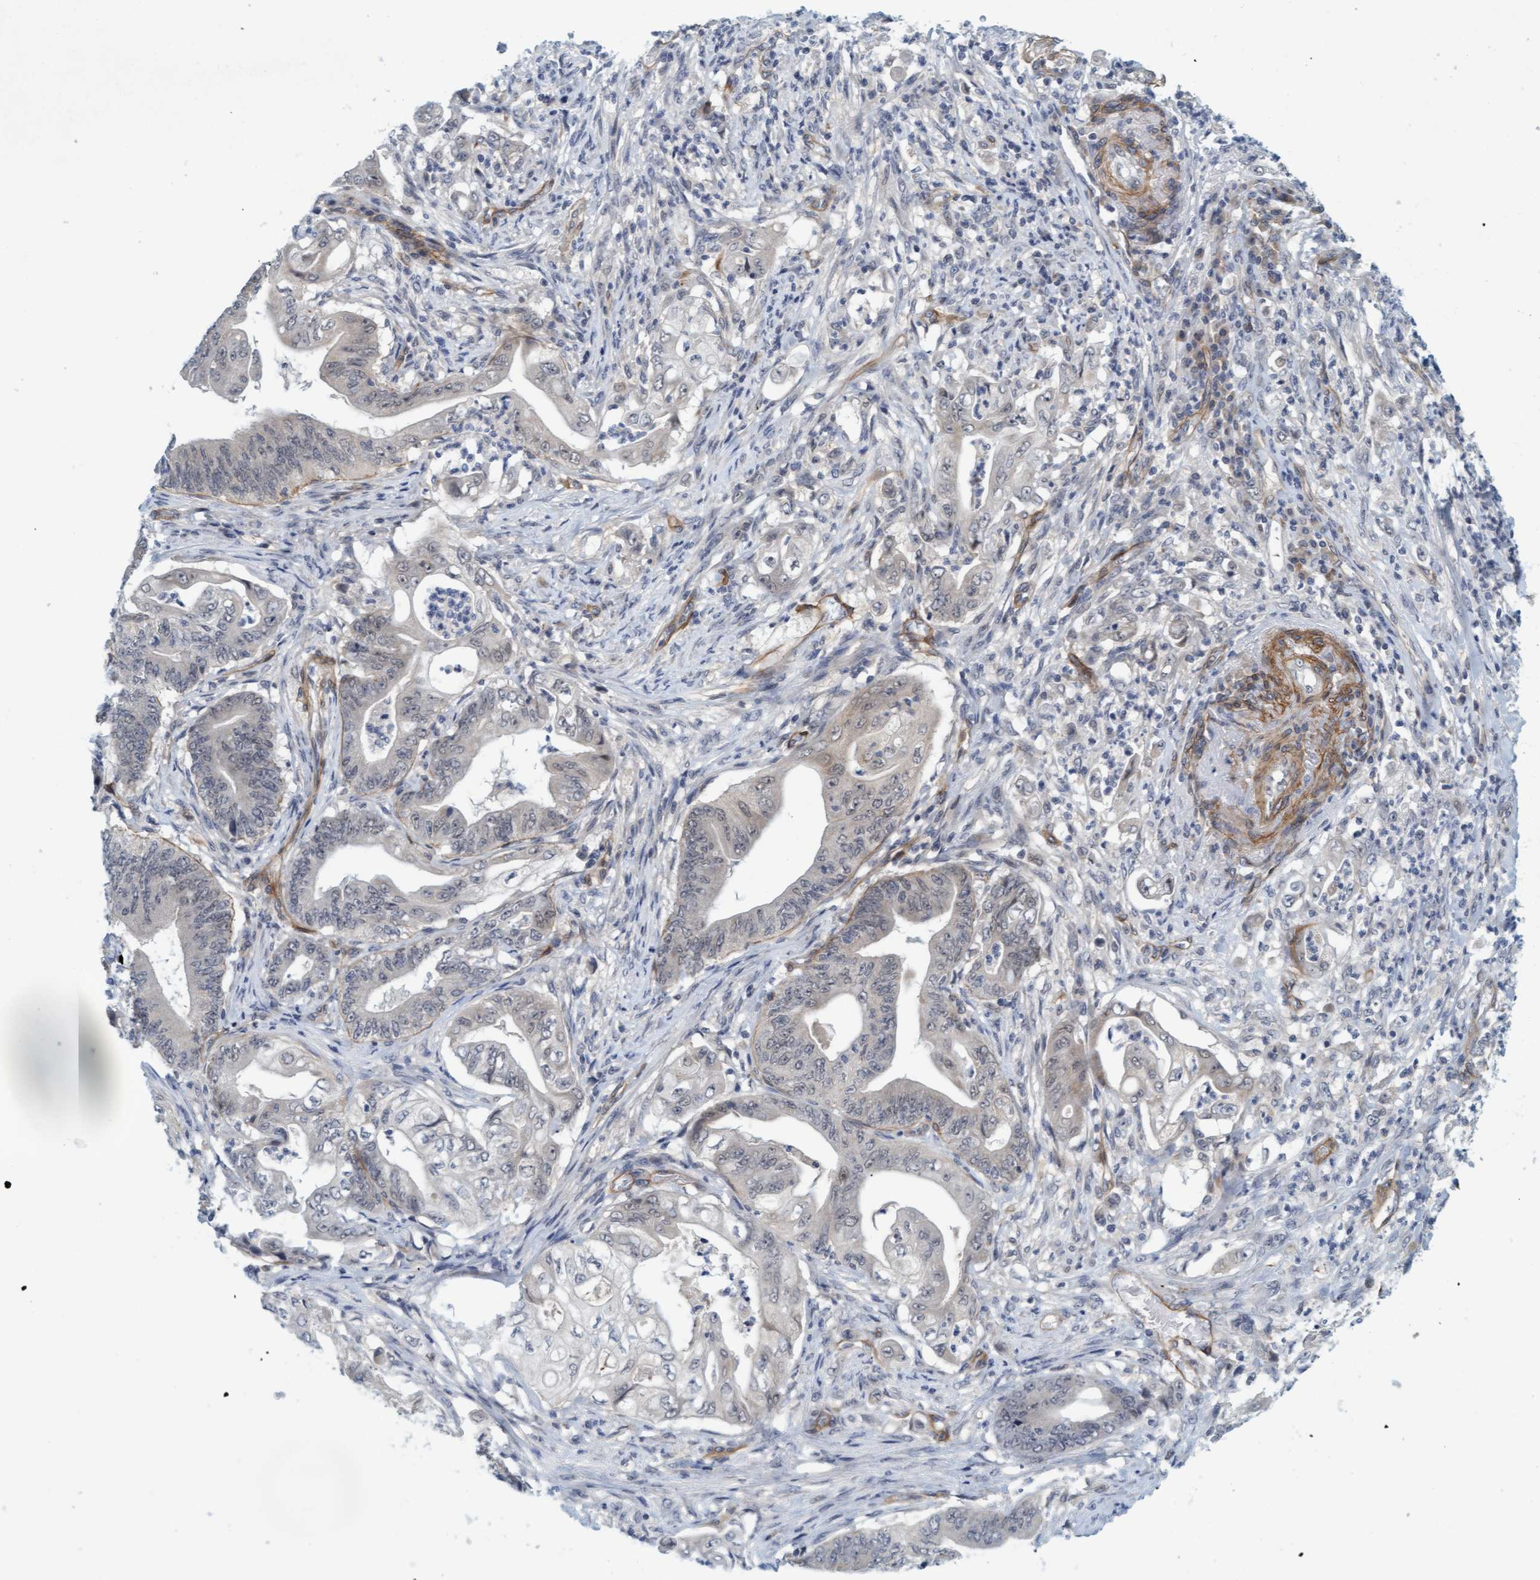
{"staining": {"intensity": "negative", "quantity": "none", "location": "none"}, "tissue": "stomach cancer", "cell_type": "Tumor cells", "image_type": "cancer", "snomed": [{"axis": "morphology", "description": "Adenocarcinoma, NOS"}, {"axis": "topography", "description": "Stomach"}], "caption": "A high-resolution photomicrograph shows immunohistochemistry staining of stomach cancer, which displays no significant expression in tumor cells. (Stains: DAB immunohistochemistry (IHC) with hematoxylin counter stain, Microscopy: brightfield microscopy at high magnification).", "gene": "TSTD2", "patient": {"sex": "female", "age": 73}}